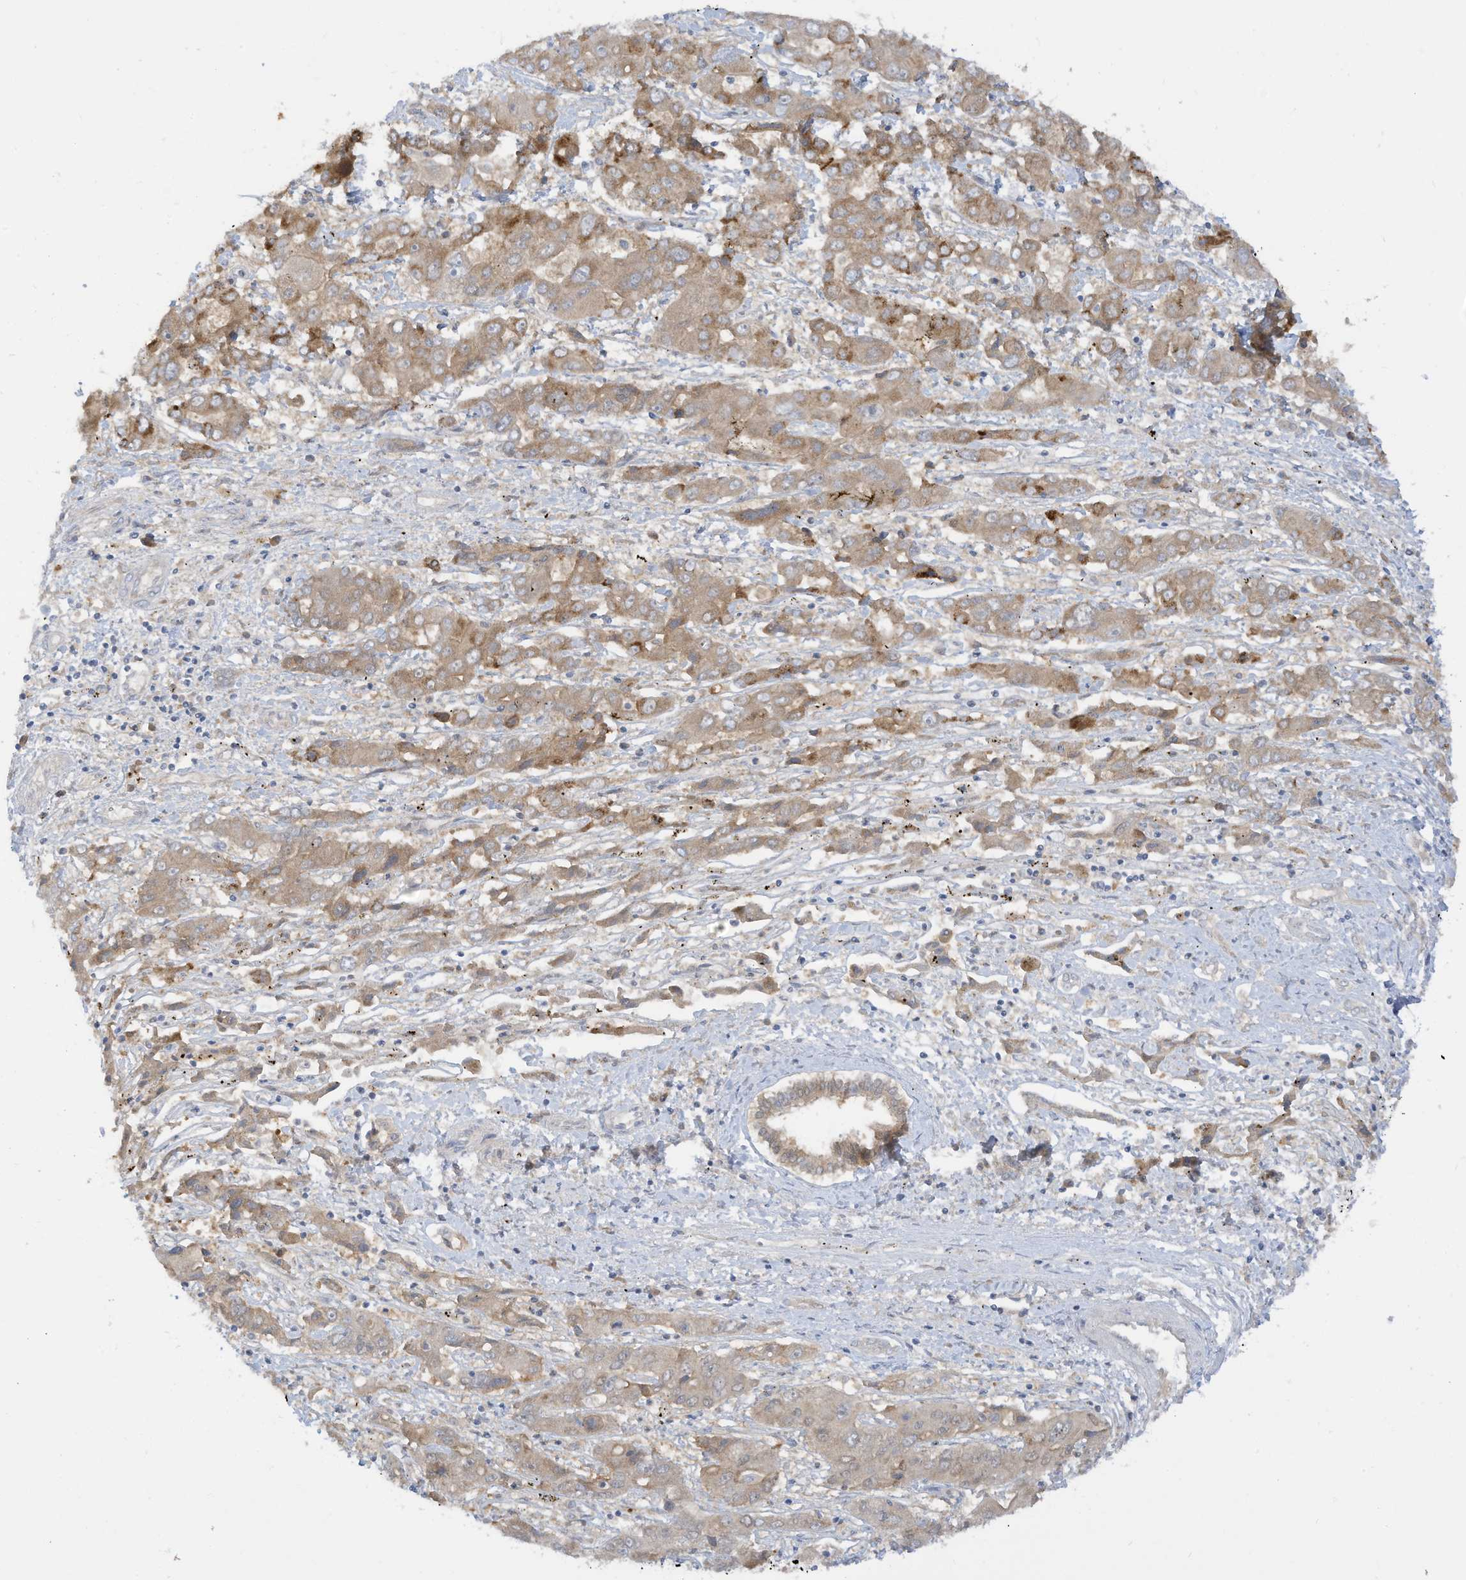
{"staining": {"intensity": "weak", "quantity": "25%-75%", "location": "cytoplasmic/membranous"}, "tissue": "liver cancer", "cell_type": "Tumor cells", "image_type": "cancer", "snomed": [{"axis": "morphology", "description": "Cholangiocarcinoma"}, {"axis": "topography", "description": "Liver"}], "caption": "Tumor cells show low levels of weak cytoplasmic/membranous positivity in approximately 25%-75% of cells in cholangiocarcinoma (liver). The staining is performed using DAB brown chromogen to label protein expression. The nuclei are counter-stained blue using hematoxylin.", "gene": "LRRN2", "patient": {"sex": "male", "age": 67}}